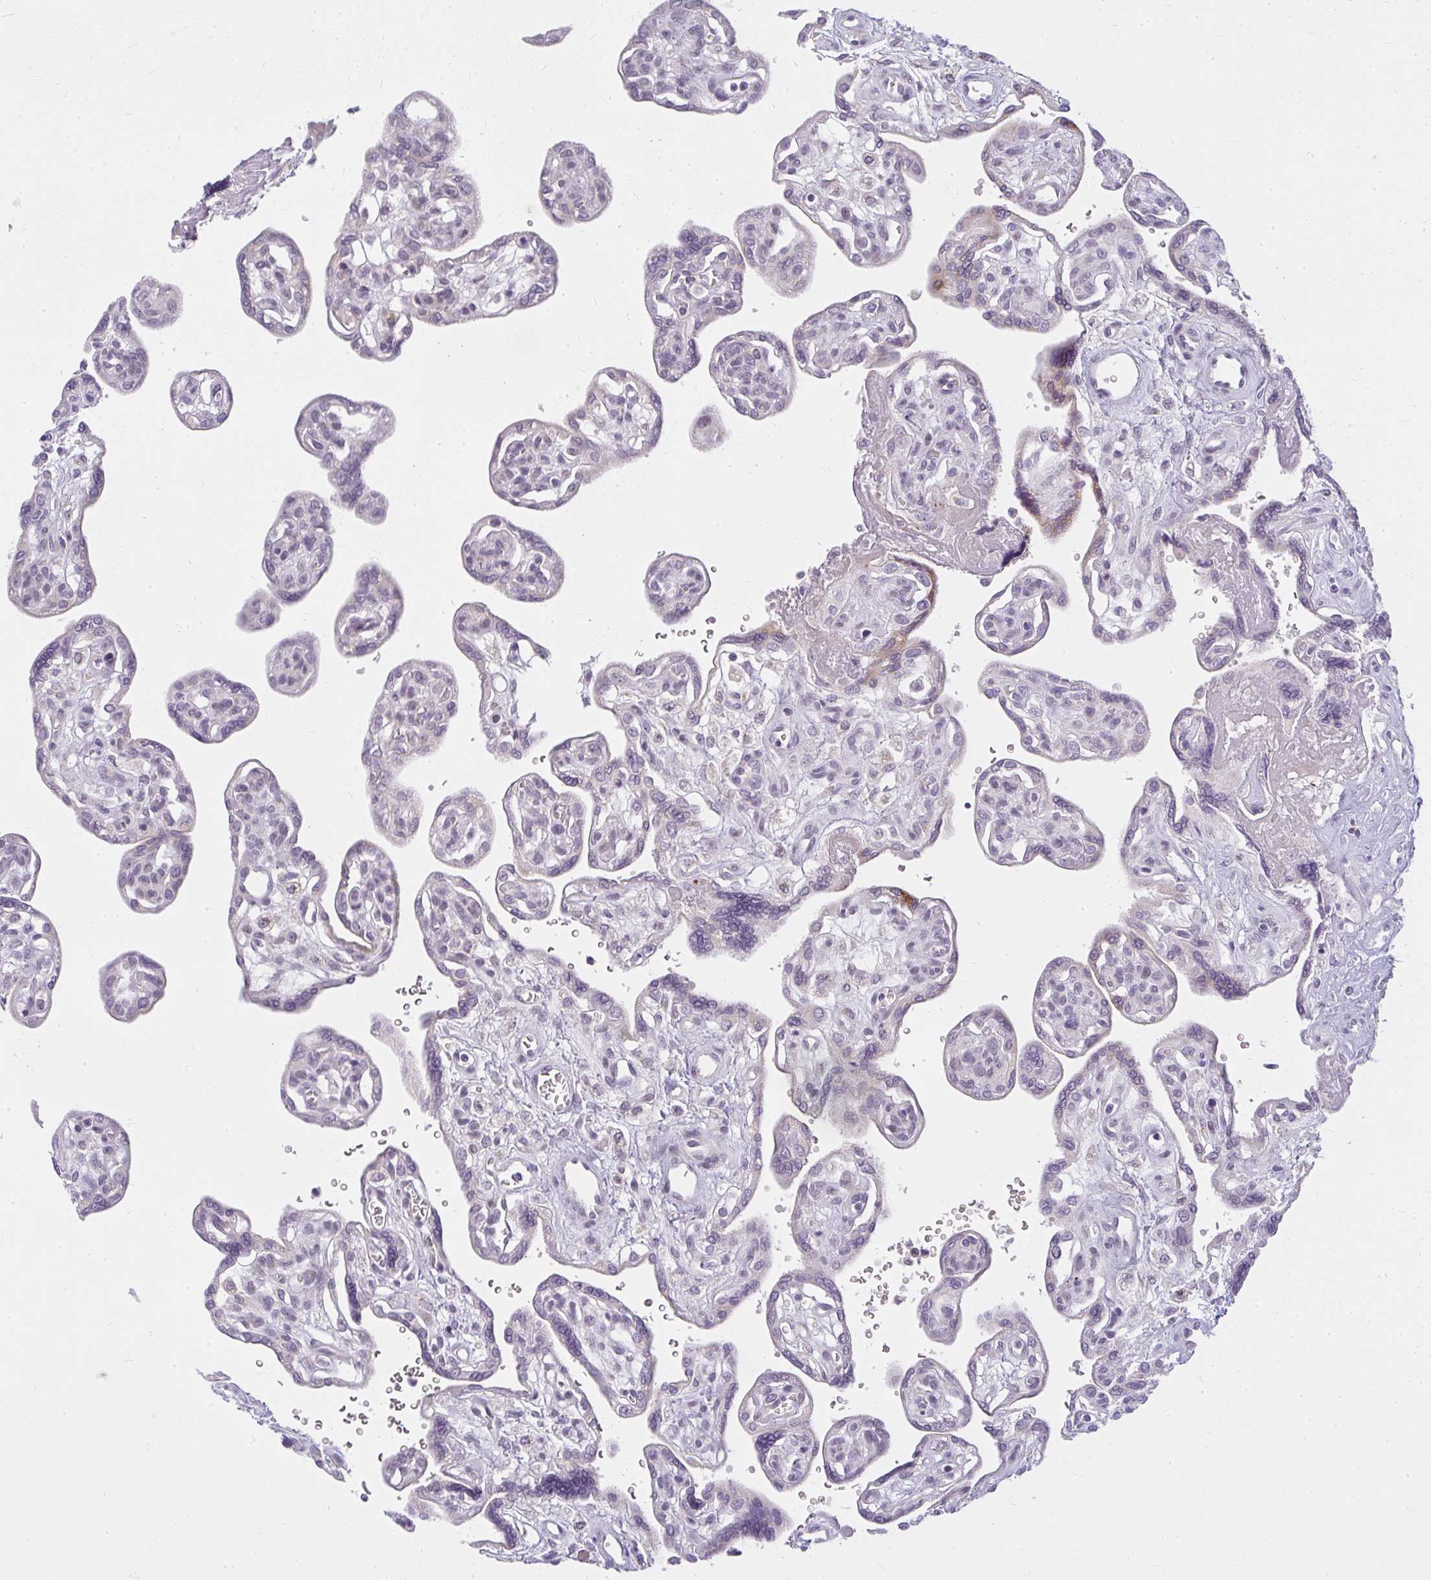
{"staining": {"intensity": "moderate", "quantity": "<25%", "location": "cytoplasmic/membranous"}, "tissue": "placenta", "cell_type": "Decidual cells", "image_type": "normal", "snomed": [{"axis": "morphology", "description": "Normal tissue, NOS"}, {"axis": "topography", "description": "Placenta"}], "caption": "Decidual cells demonstrate moderate cytoplasmic/membranous positivity in approximately <25% of cells in unremarkable placenta.", "gene": "ZFYVE26", "patient": {"sex": "female", "age": 39}}